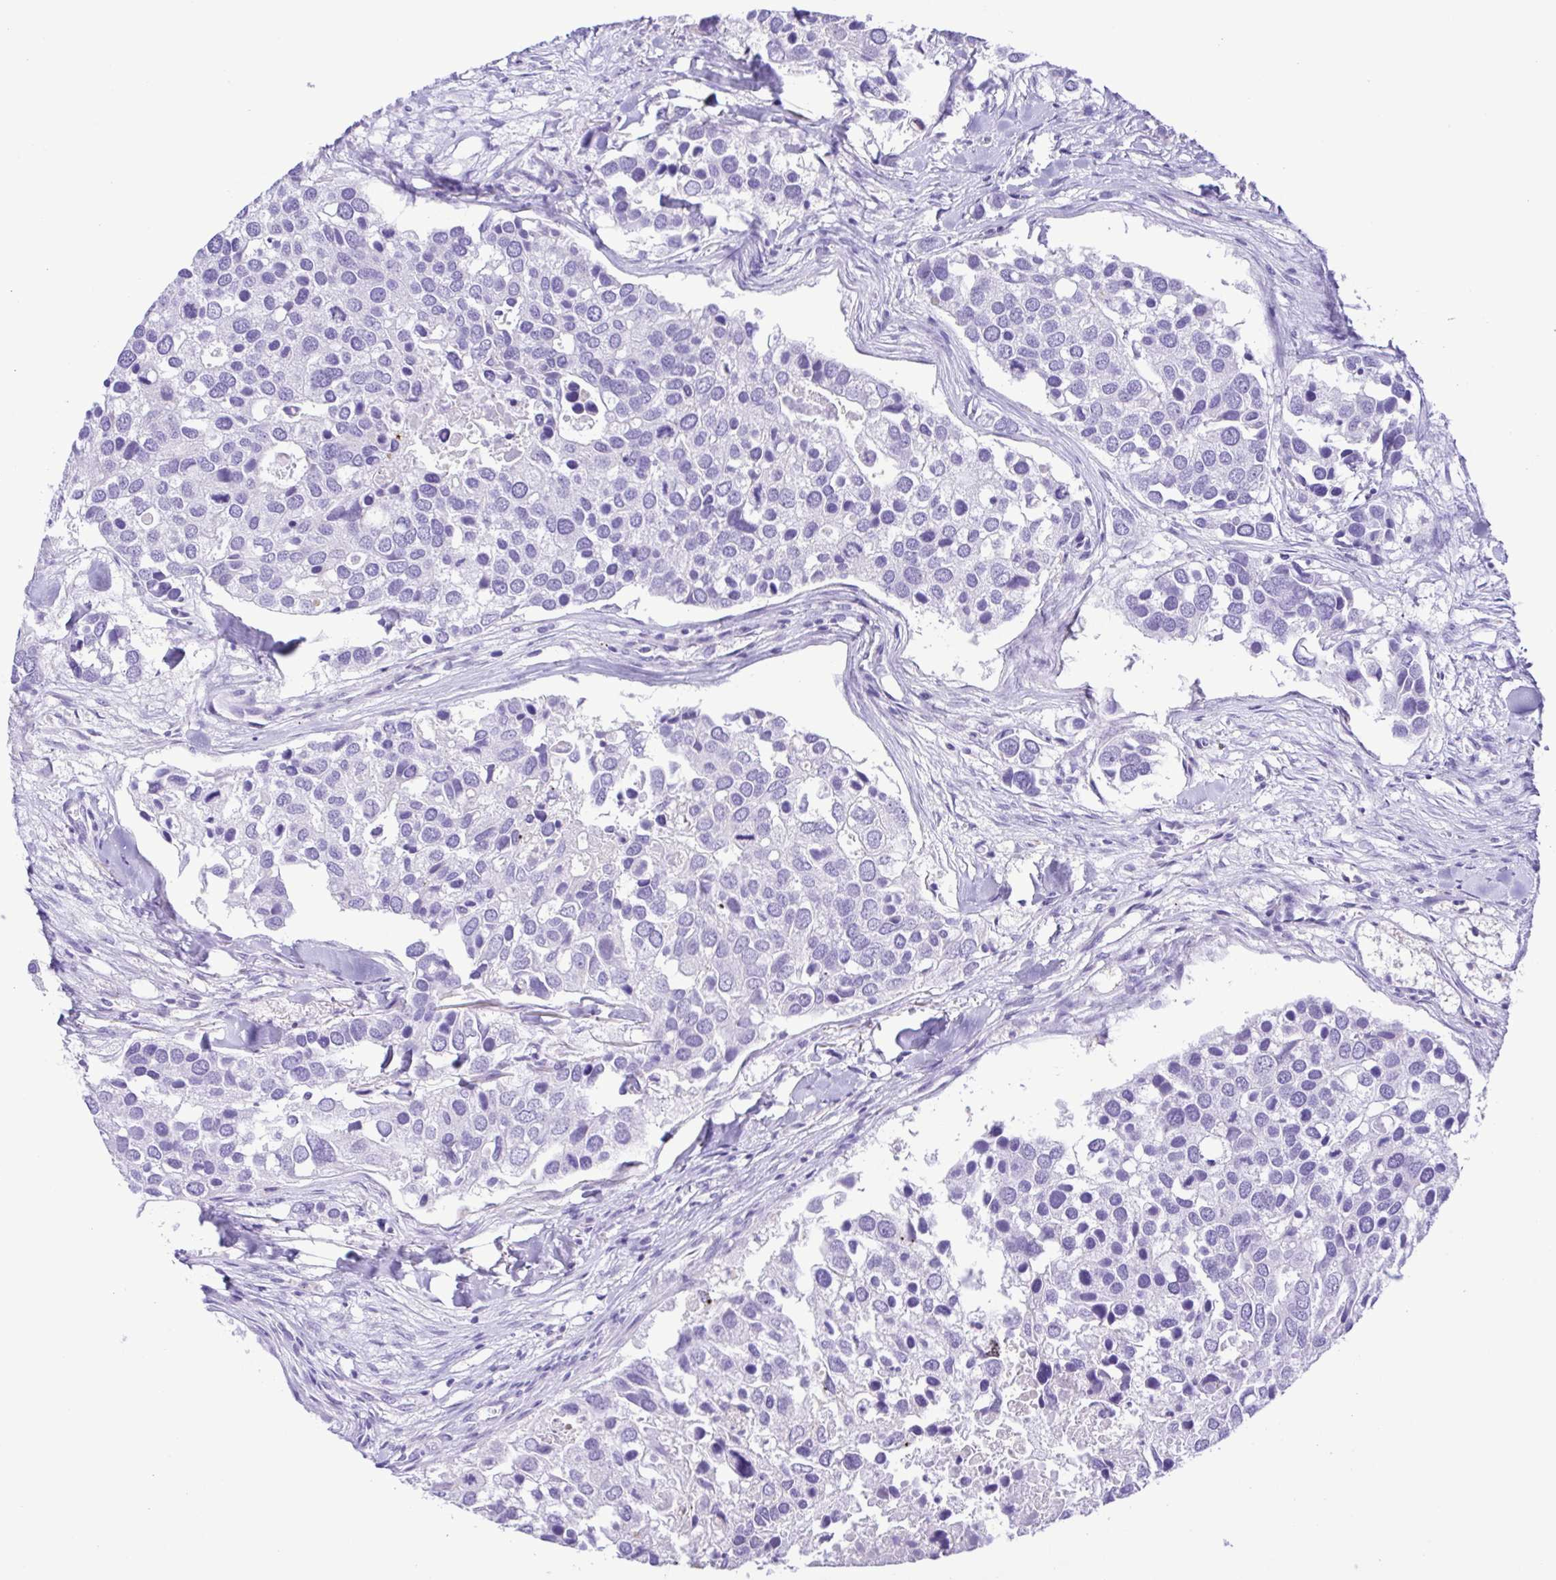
{"staining": {"intensity": "negative", "quantity": "none", "location": "none"}, "tissue": "breast cancer", "cell_type": "Tumor cells", "image_type": "cancer", "snomed": [{"axis": "morphology", "description": "Duct carcinoma"}, {"axis": "topography", "description": "Breast"}], "caption": "IHC image of breast infiltrating ductal carcinoma stained for a protein (brown), which exhibits no staining in tumor cells.", "gene": "OVGP1", "patient": {"sex": "female", "age": 83}}